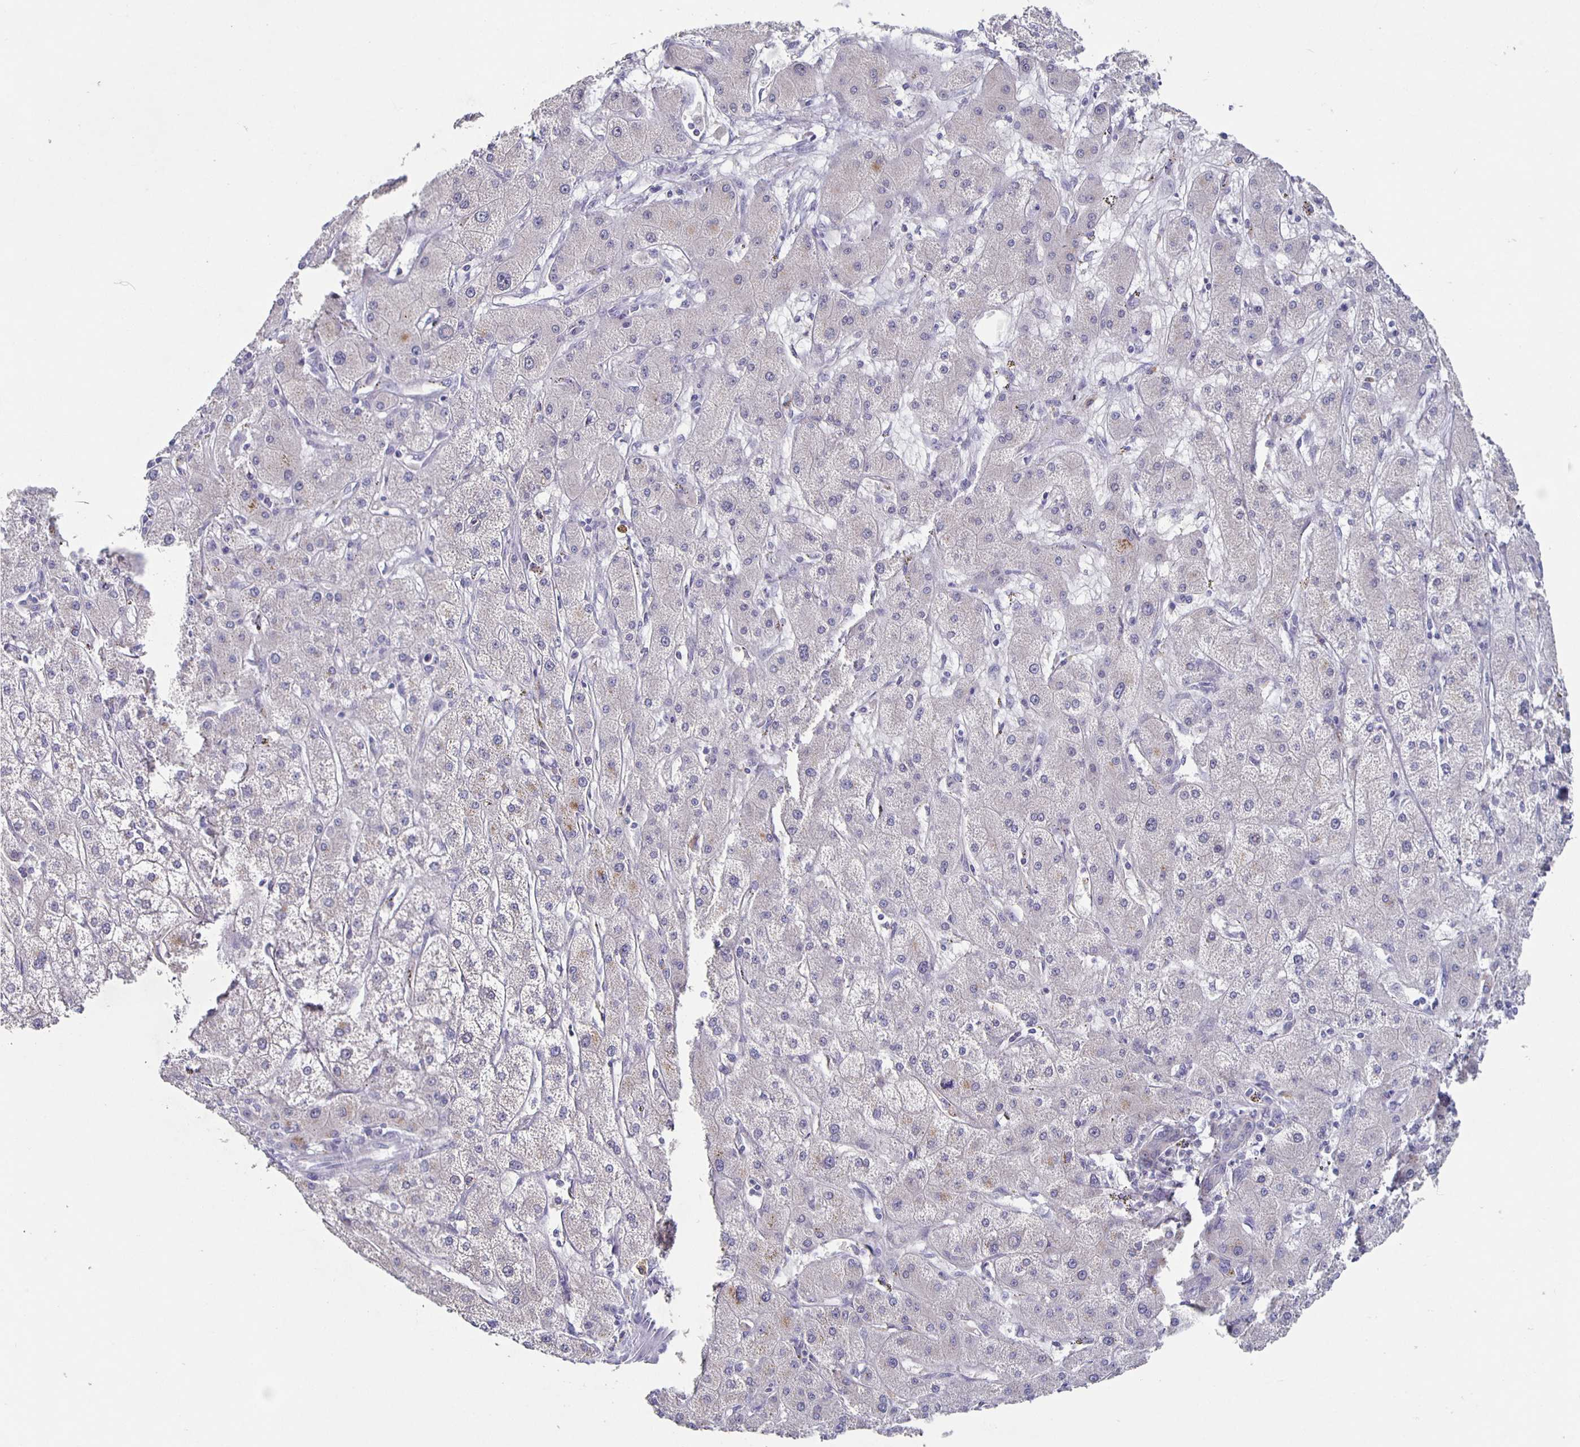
{"staining": {"intensity": "negative", "quantity": "none", "location": "none"}, "tissue": "liver cancer", "cell_type": "Tumor cells", "image_type": "cancer", "snomed": [{"axis": "morphology", "description": "Cholangiocarcinoma"}, {"axis": "topography", "description": "Liver"}], "caption": "Cholangiocarcinoma (liver) stained for a protein using immunohistochemistry (IHC) displays no expression tumor cells.", "gene": "CARNS1", "patient": {"sex": "female", "age": 60}}